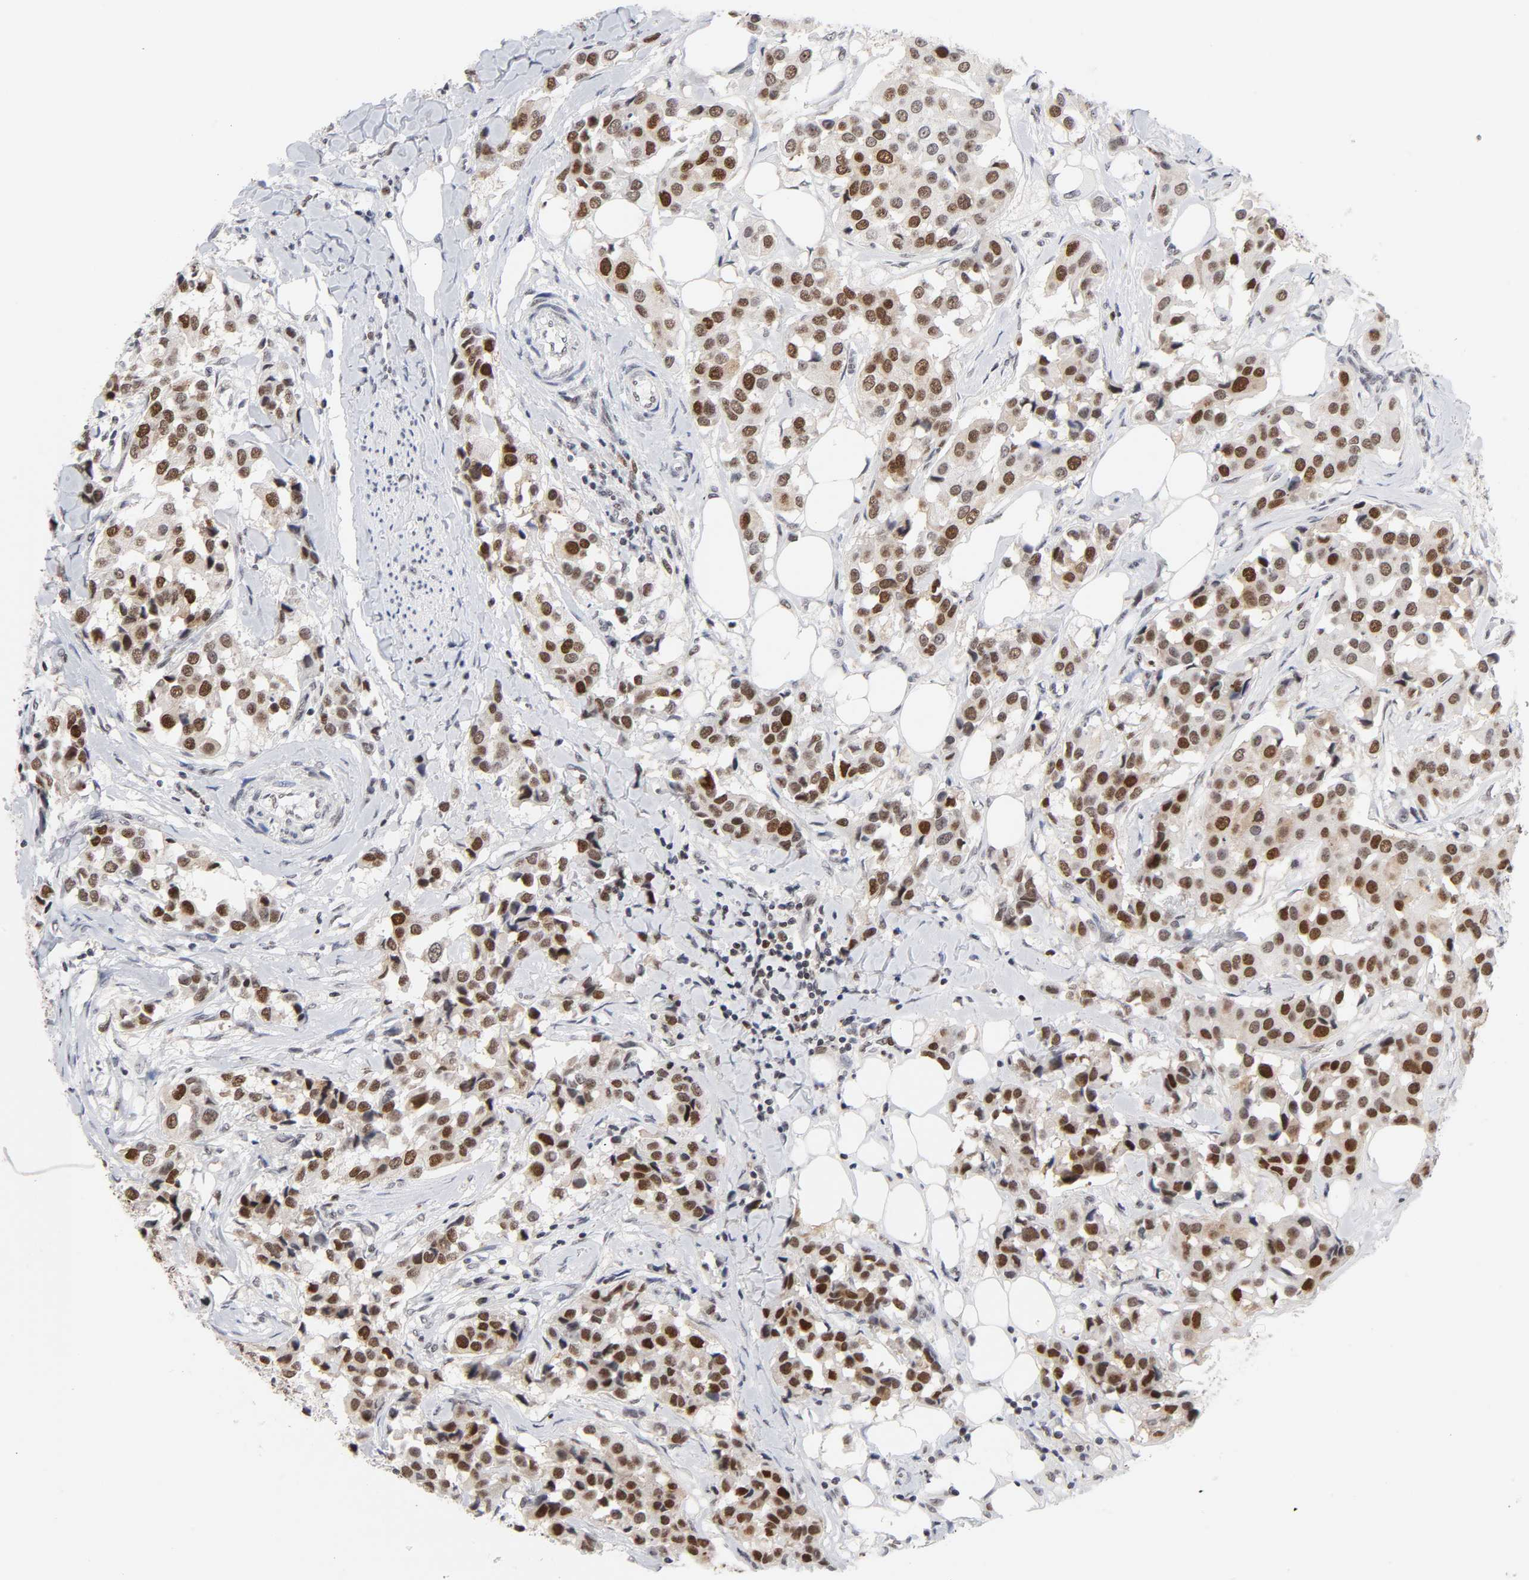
{"staining": {"intensity": "strong", "quantity": ">75%", "location": "nuclear"}, "tissue": "breast cancer", "cell_type": "Tumor cells", "image_type": "cancer", "snomed": [{"axis": "morphology", "description": "Duct carcinoma"}, {"axis": "topography", "description": "Breast"}], "caption": "IHC (DAB (3,3'-diaminobenzidine)) staining of breast invasive ductal carcinoma reveals strong nuclear protein positivity in about >75% of tumor cells. The staining is performed using DAB (3,3'-diaminobenzidine) brown chromogen to label protein expression. The nuclei are counter-stained blue using hematoxylin.", "gene": "RFC4", "patient": {"sex": "female", "age": 80}}